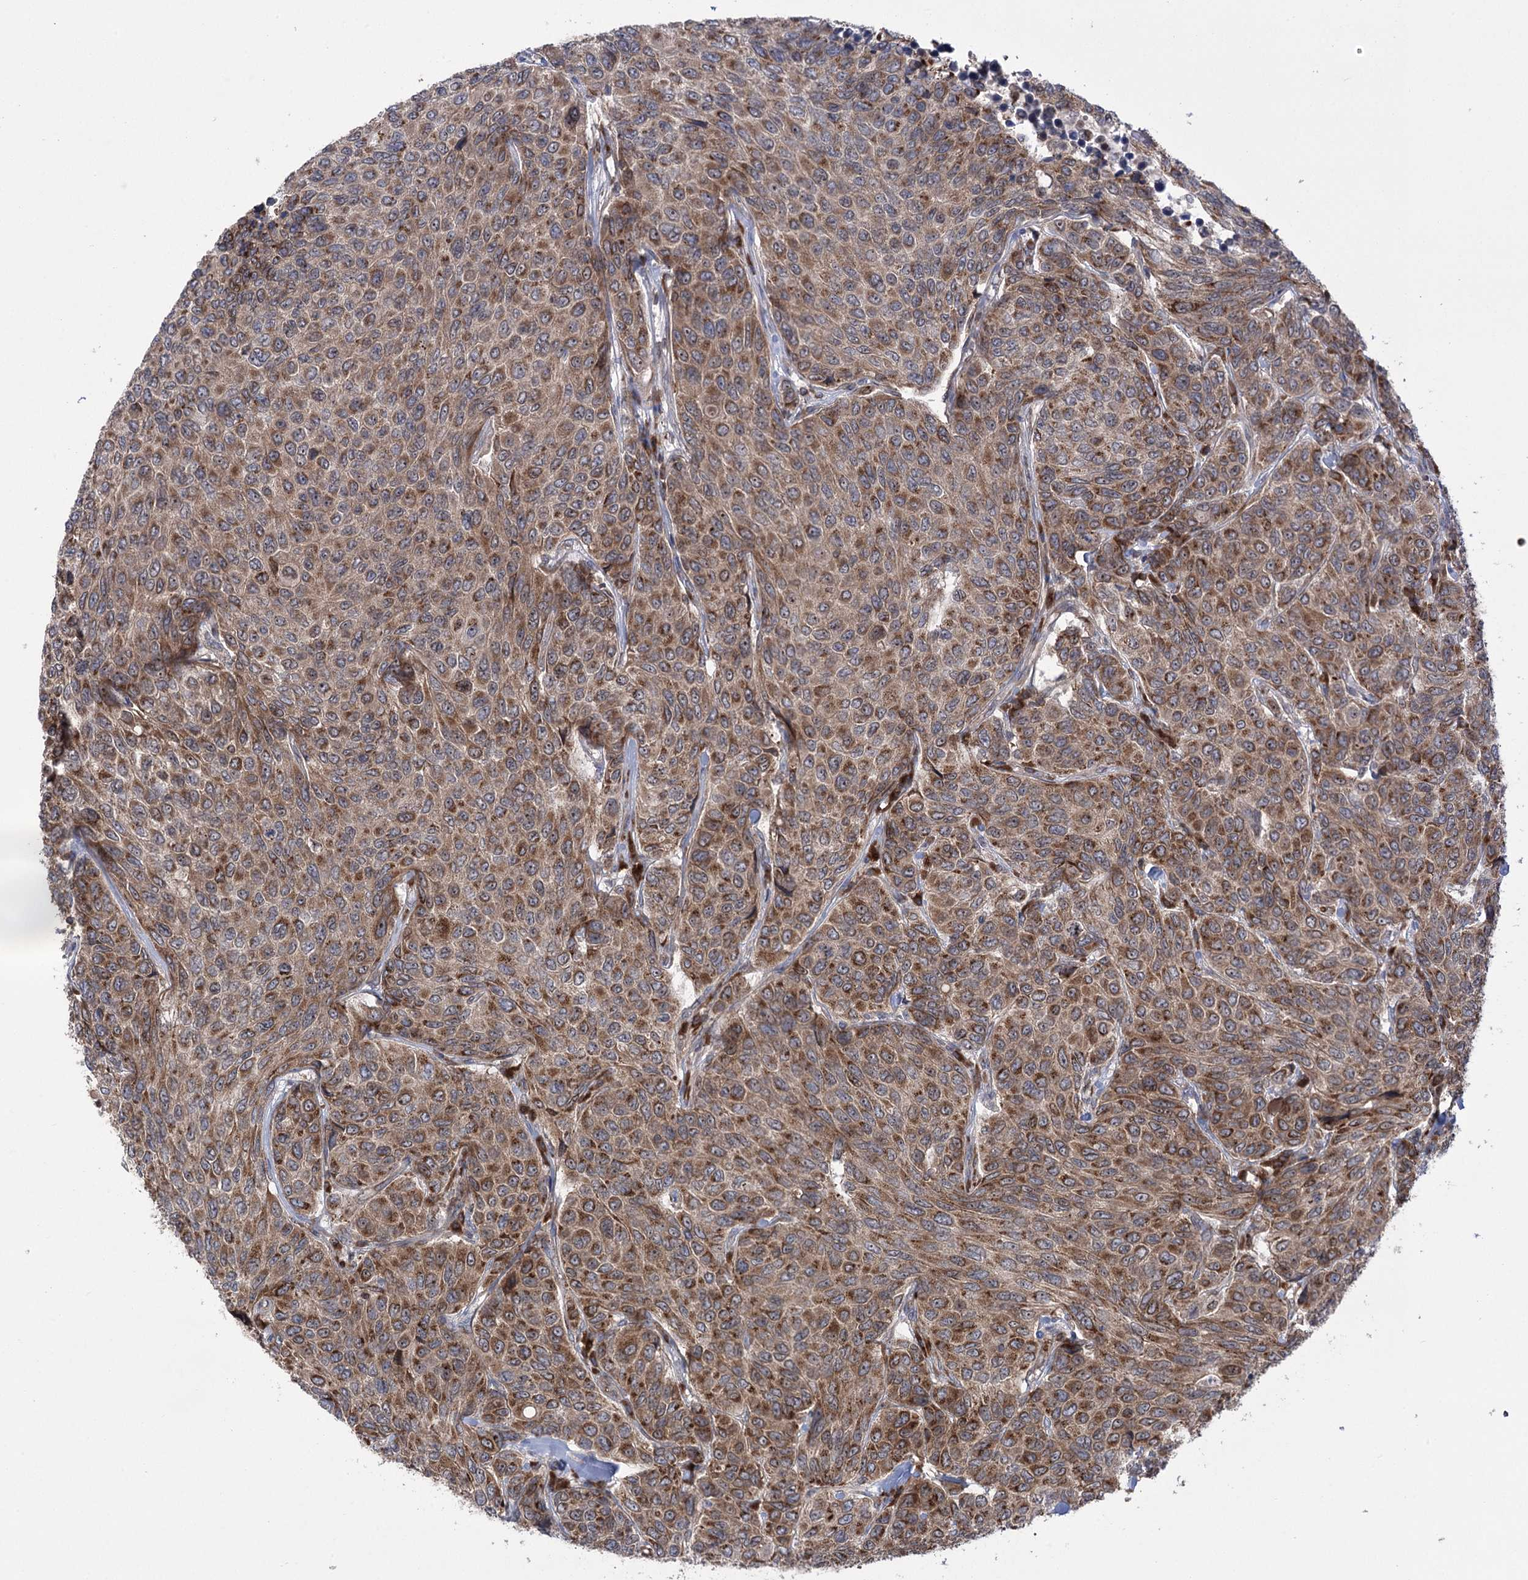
{"staining": {"intensity": "moderate", "quantity": ">75%", "location": "cytoplasmic/membranous"}, "tissue": "breast cancer", "cell_type": "Tumor cells", "image_type": "cancer", "snomed": [{"axis": "morphology", "description": "Duct carcinoma"}, {"axis": "topography", "description": "Breast"}], "caption": "Protein expression analysis of human breast infiltrating ductal carcinoma reveals moderate cytoplasmic/membranous expression in approximately >75% of tumor cells.", "gene": "ZNF622", "patient": {"sex": "female", "age": 55}}